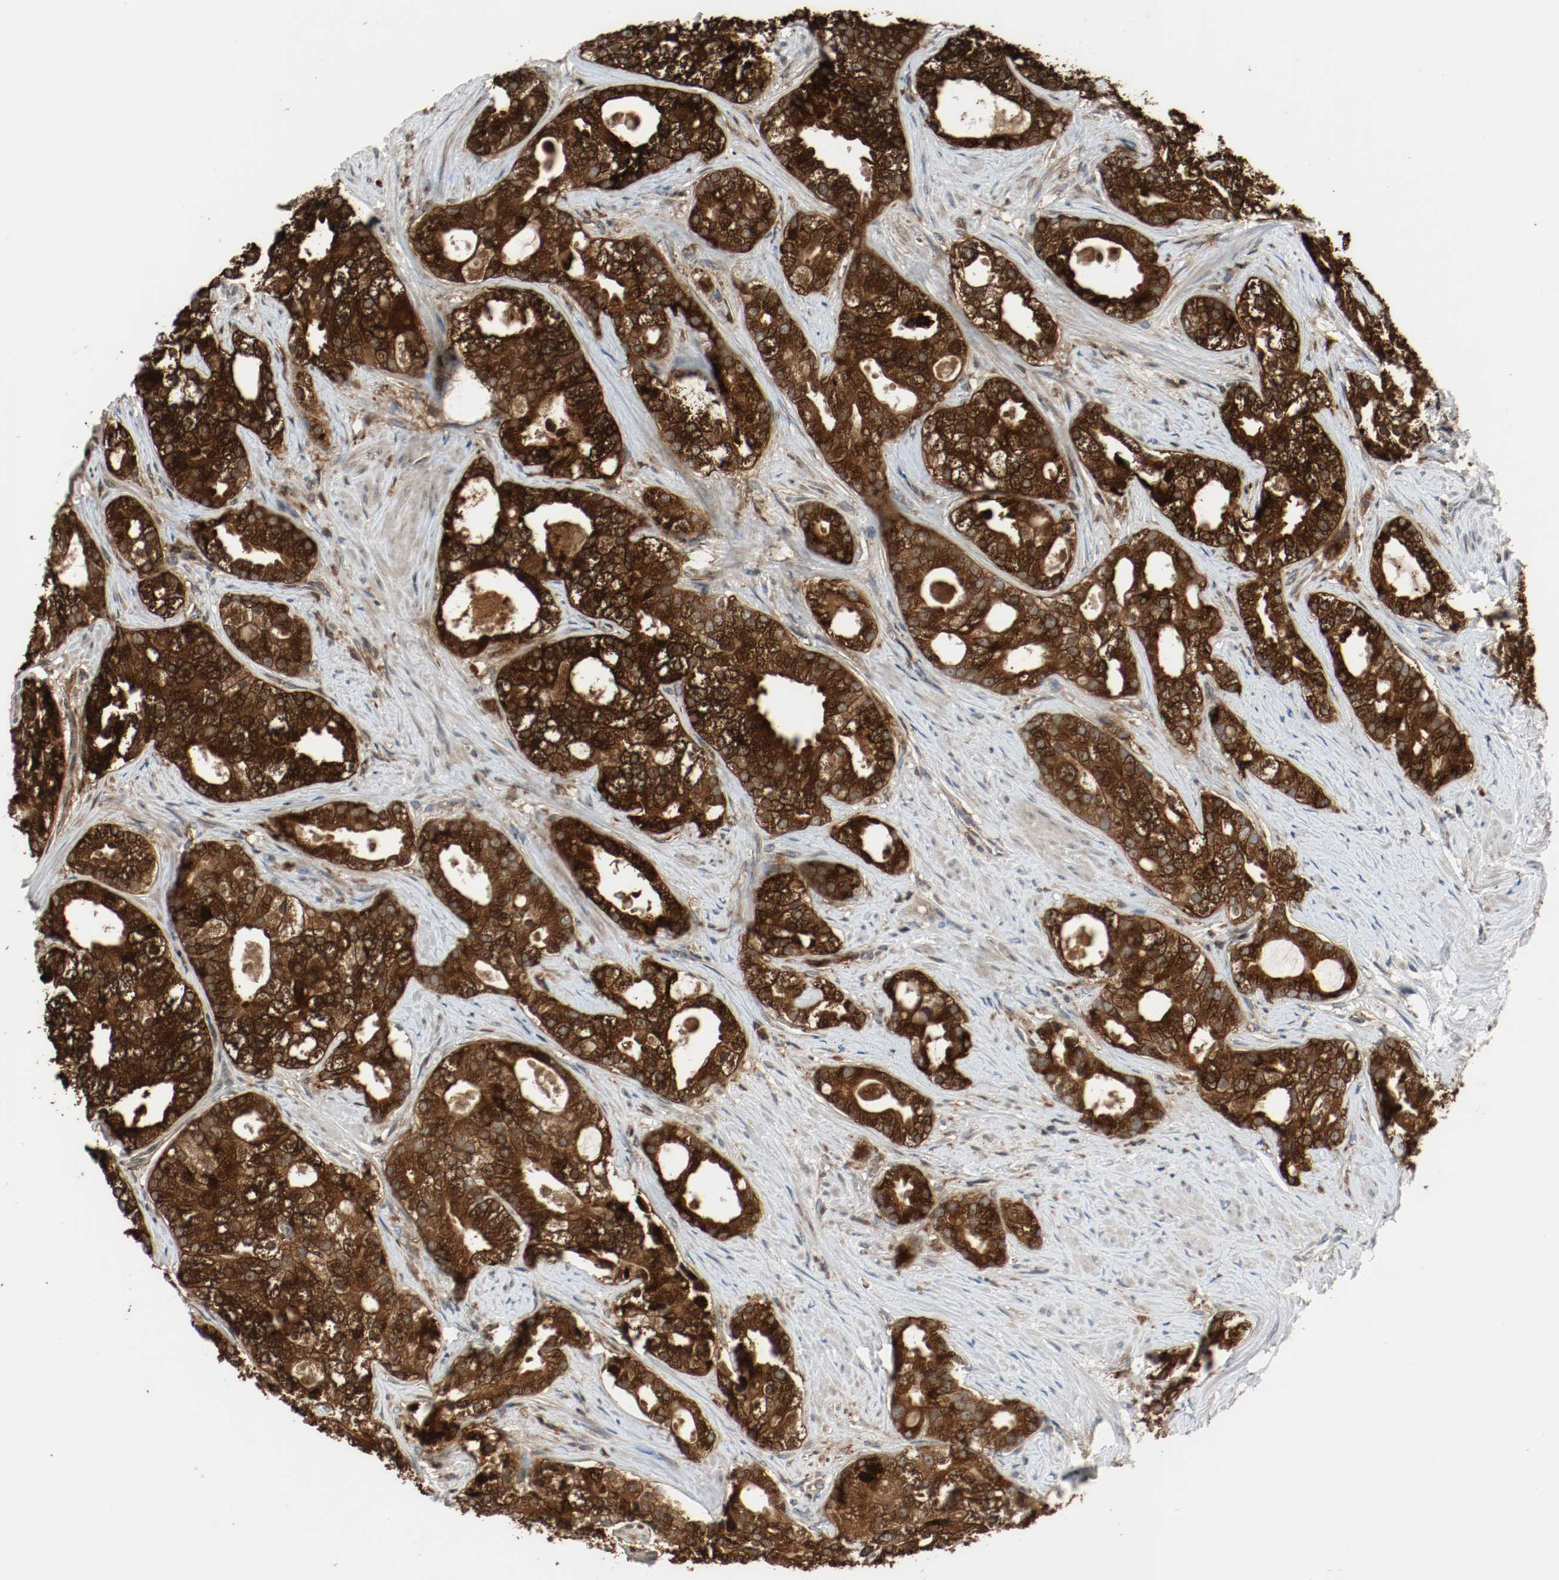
{"staining": {"intensity": "strong", "quantity": ">75%", "location": "cytoplasmic/membranous"}, "tissue": "prostate cancer", "cell_type": "Tumor cells", "image_type": "cancer", "snomed": [{"axis": "morphology", "description": "Adenocarcinoma, Low grade"}, {"axis": "topography", "description": "Prostate"}], "caption": "Prostate cancer (low-grade adenocarcinoma) stained with a protein marker displays strong staining in tumor cells.", "gene": "LAMP2", "patient": {"sex": "male", "age": 58}}